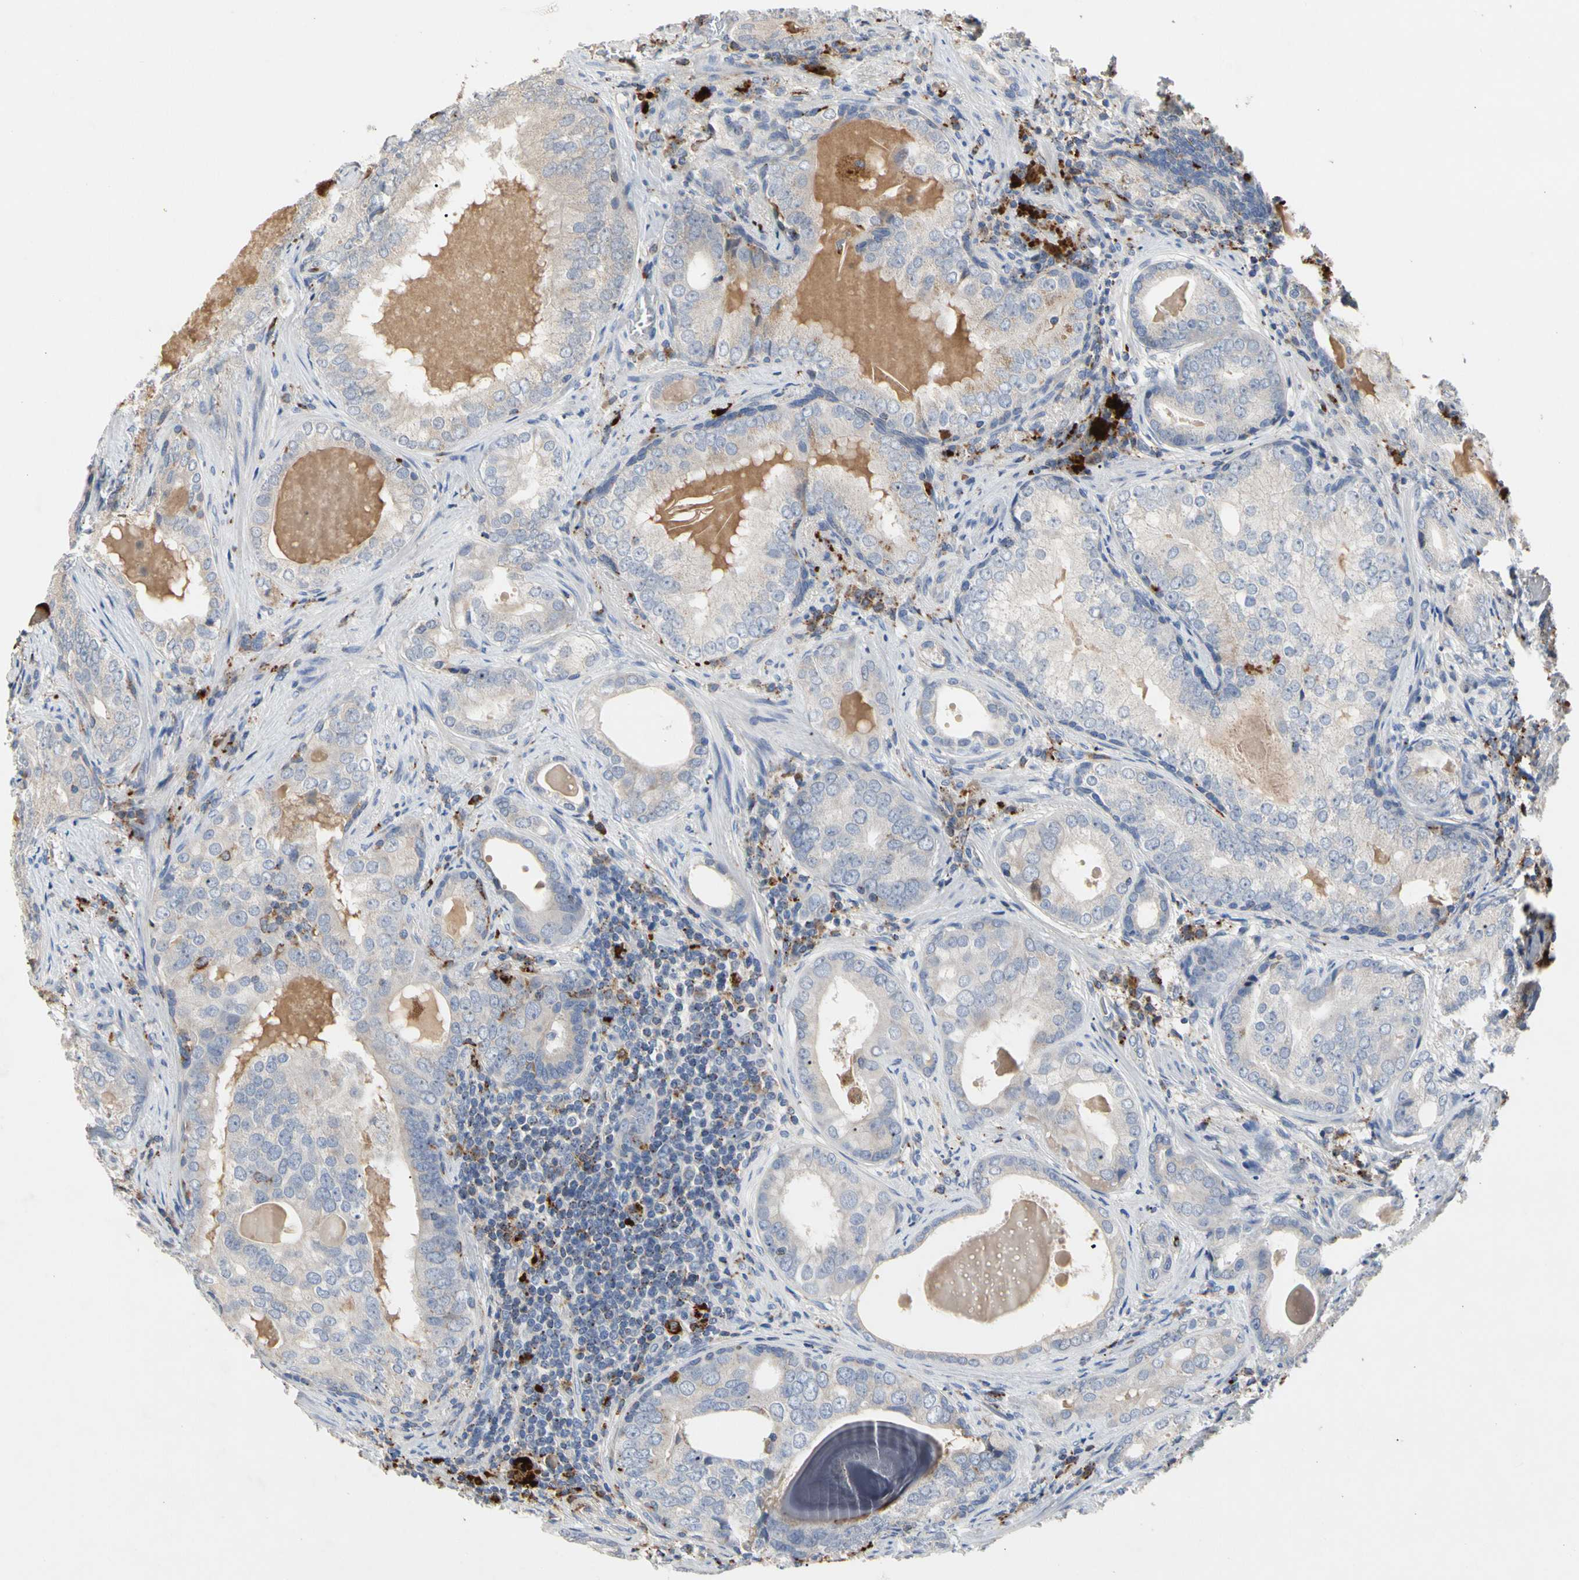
{"staining": {"intensity": "weak", "quantity": "<25%", "location": "cytoplasmic/membranous"}, "tissue": "prostate cancer", "cell_type": "Tumor cells", "image_type": "cancer", "snomed": [{"axis": "morphology", "description": "Adenocarcinoma, High grade"}, {"axis": "topography", "description": "Prostate"}], "caption": "This is a photomicrograph of immunohistochemistry staining of prostate cancer (high-grade adenocarcinoma), which shows no staining in tumor cells.", "gene": "ADA2", "patient": {"sex": "male", "age": 66}}